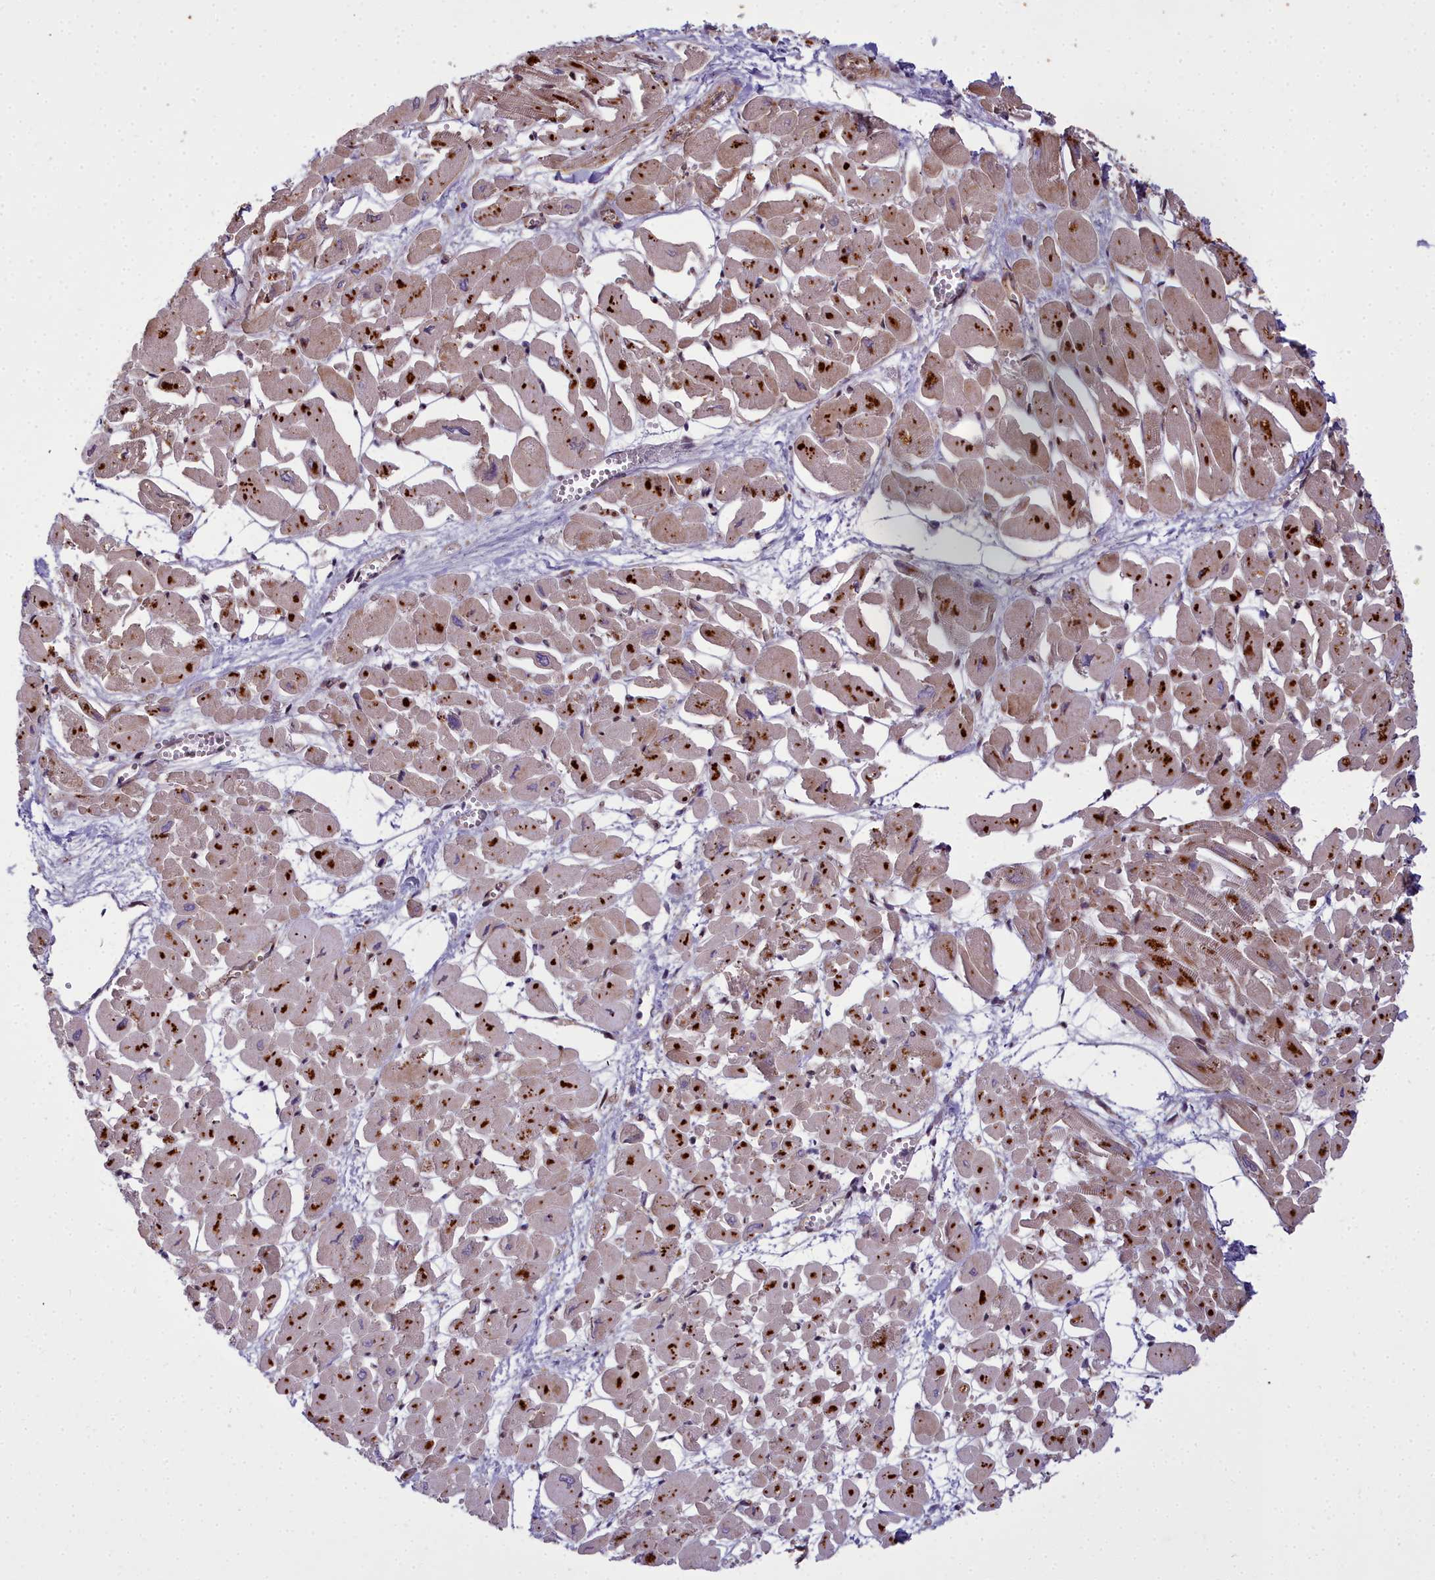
{"staining": {"intensity": "moderate", "quantity": "<25%", "location": "cytoplasmic/membranous"}, "tissue": "heart muscle", "cell_type": "Cardiomyocytes", "image_type": "normal", "snomed": [{"axis": "morphology", "description": "Normal tissue, NOS"}, {"axis": "topography", "description": "Heart"}], "caption": "Immunohistochemical staining of benign heart muscle shows low levels of moderate cytoplasmic/membranous staining in approximately <25% of cardiomyocytes. The staining was performed using DAB (3,3'-diaminobenzidine), with brown indicating positive protein expression. Nuclei are stained blue with hematoxylin.", "gene": "GLYATL3", "patient": {"sex": "male", "age": 54}}